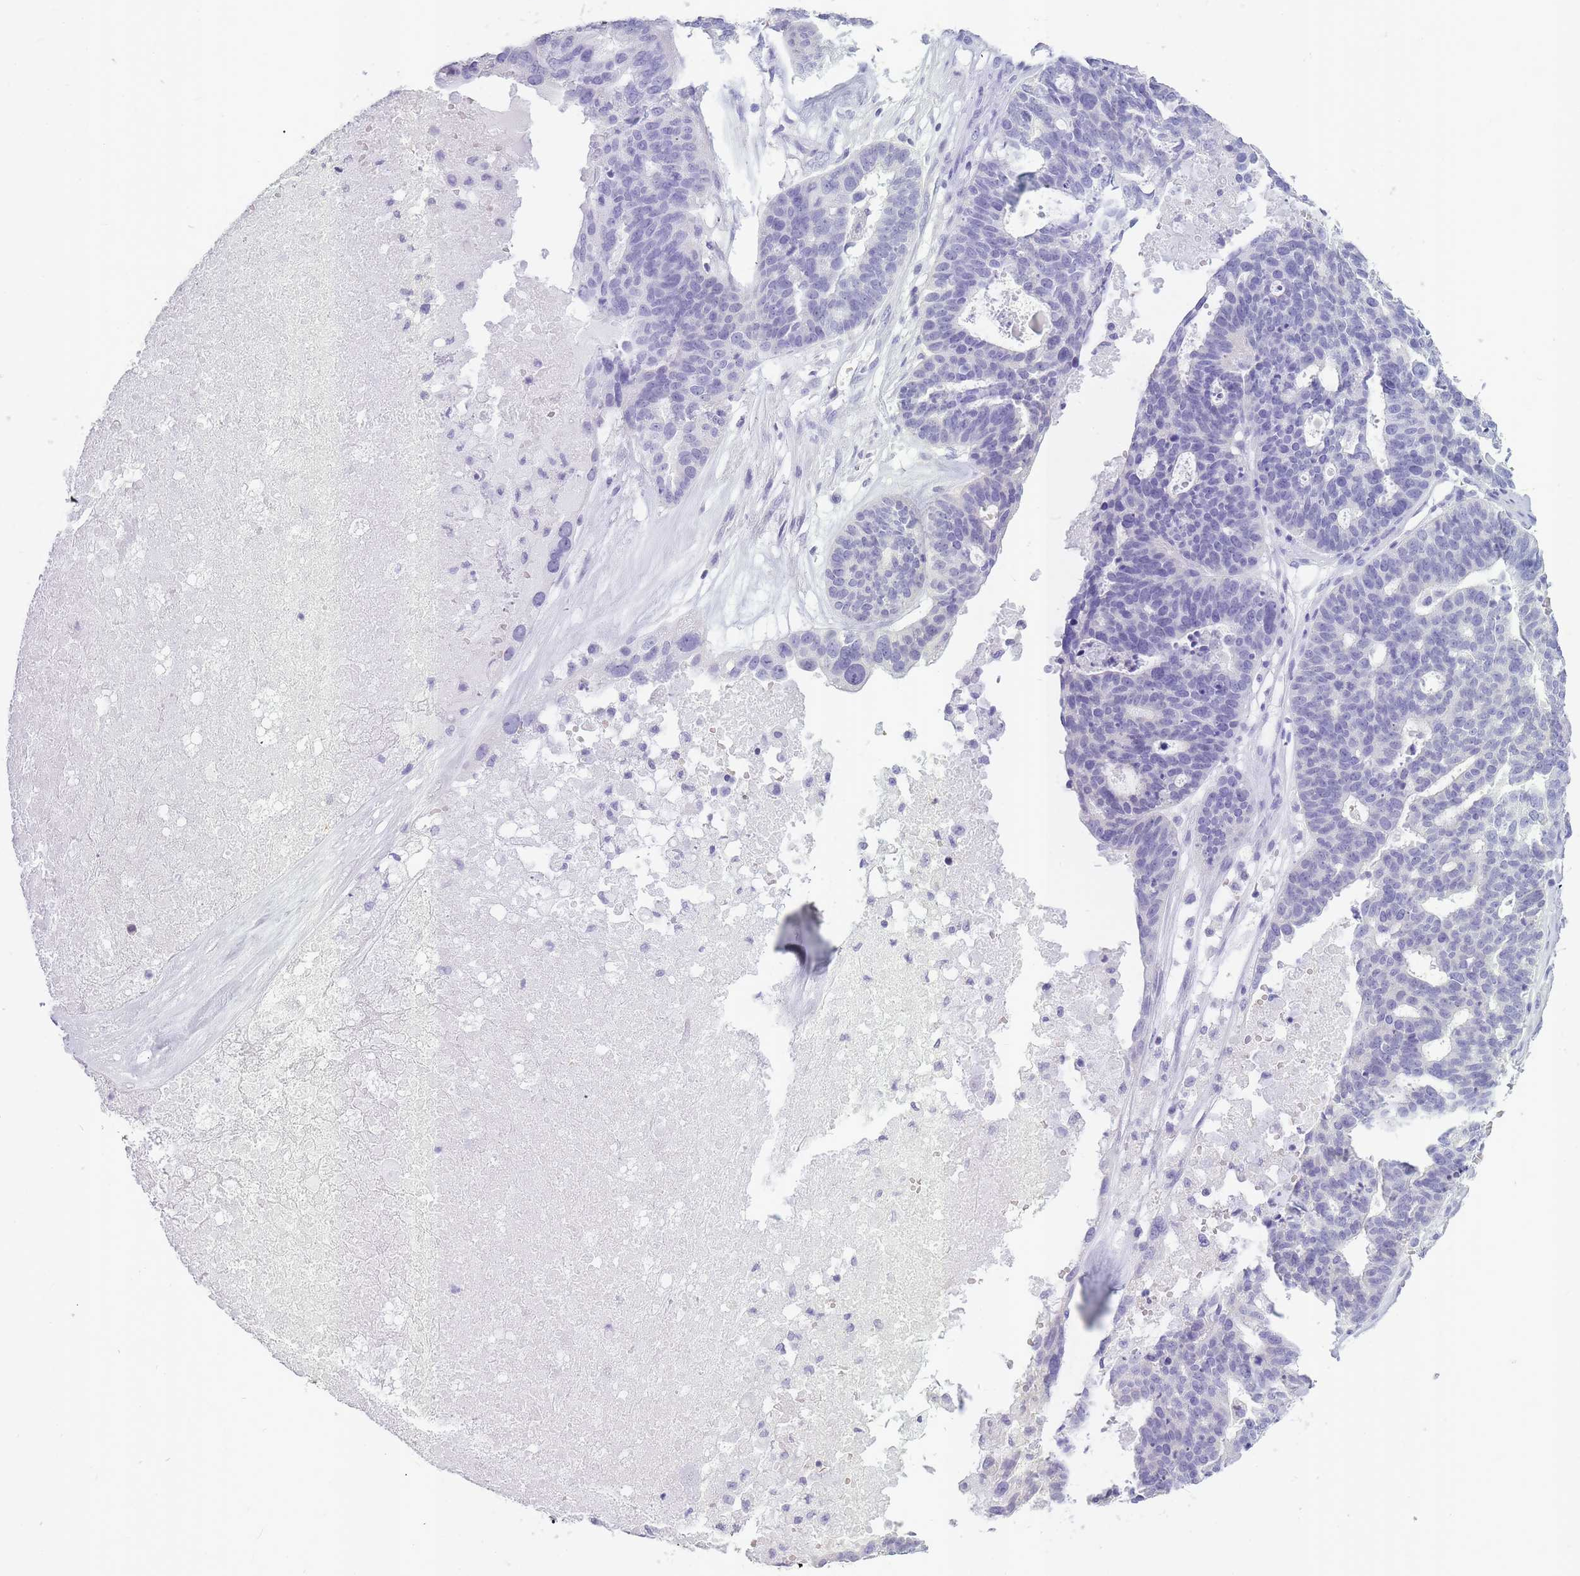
{"staining": {"intensity": "negative", "quantity": "none", "location": "none"}, "tissue": "ovarian cancer", "cell_type": "Tumor cells", "image_type": "cancer", "snomed": [{"axis": "morphology", "description": "Cystadenocarcinoma, serous, NOS"}, {"axis": "topography", "description": "Ovary"}], "caption": "Immunohistochemistry image of ovarian serous cystadenocarcinoma stained for a protein (brown), which displays no expression in tumor cells.", "gene": "INS", "patient": {"sex": "female", "age": 59}}